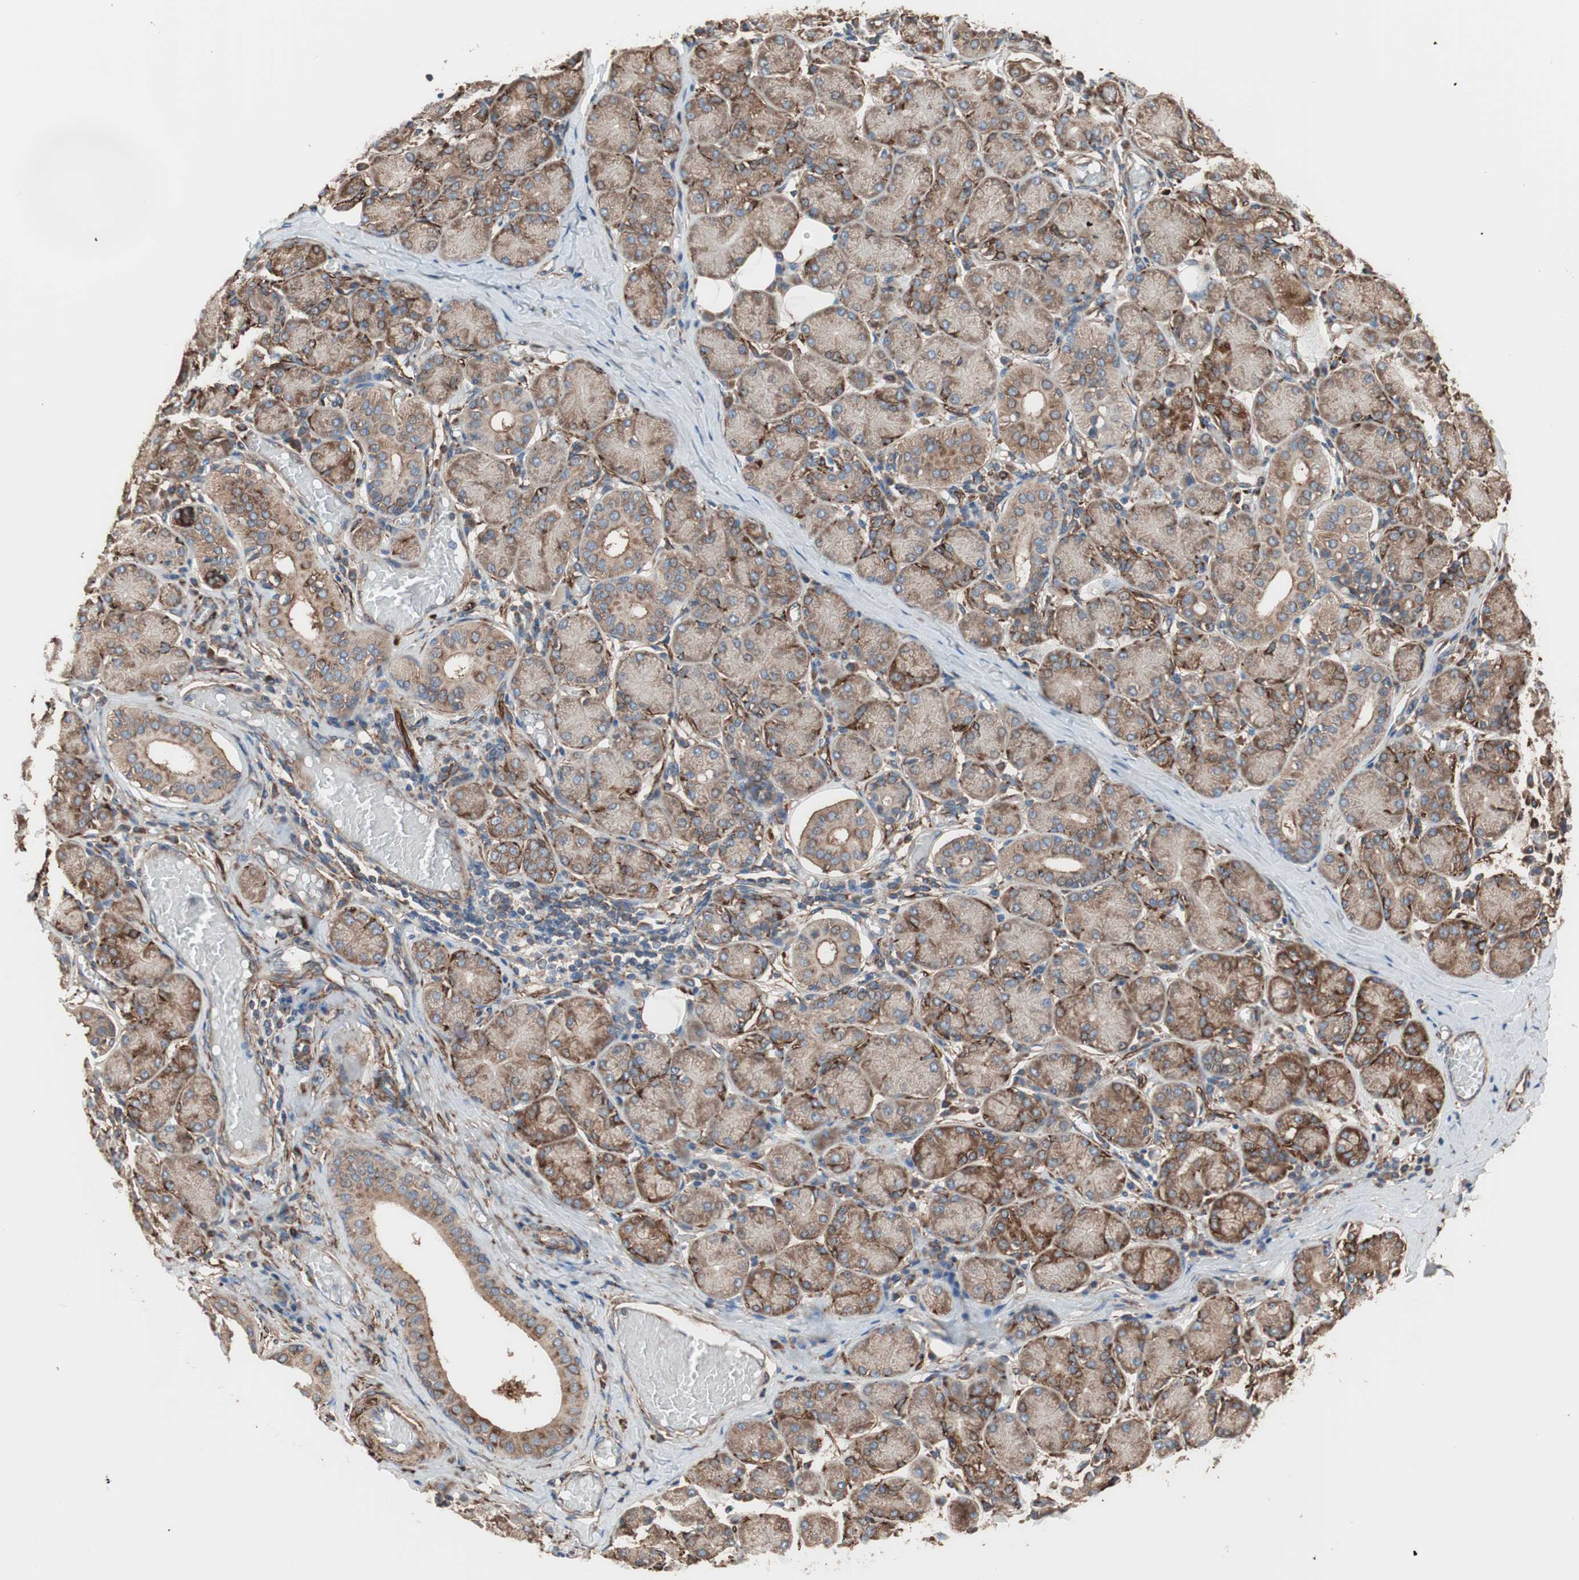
{"staining": {"intensity": "moderate", "quantity": ">75%", "location": "cytoplasmic/membranous"}, "tissue": "salivary gland", "cell_type": "Glandular cells", "image_type": "normal", "snomed": [{"axis": "morphology", "description": "Normal tissue, NOS"}, {"axis": "topography", "description": "Salivary gland"}], "caption": "Human salivary gland stained with a brown dye shows moderate cytoplasmic/membranous positive expression in approximately >75% of glandular cells.", "gene": "GPSM2", "patient": {"sex": "female", "age": 24}}